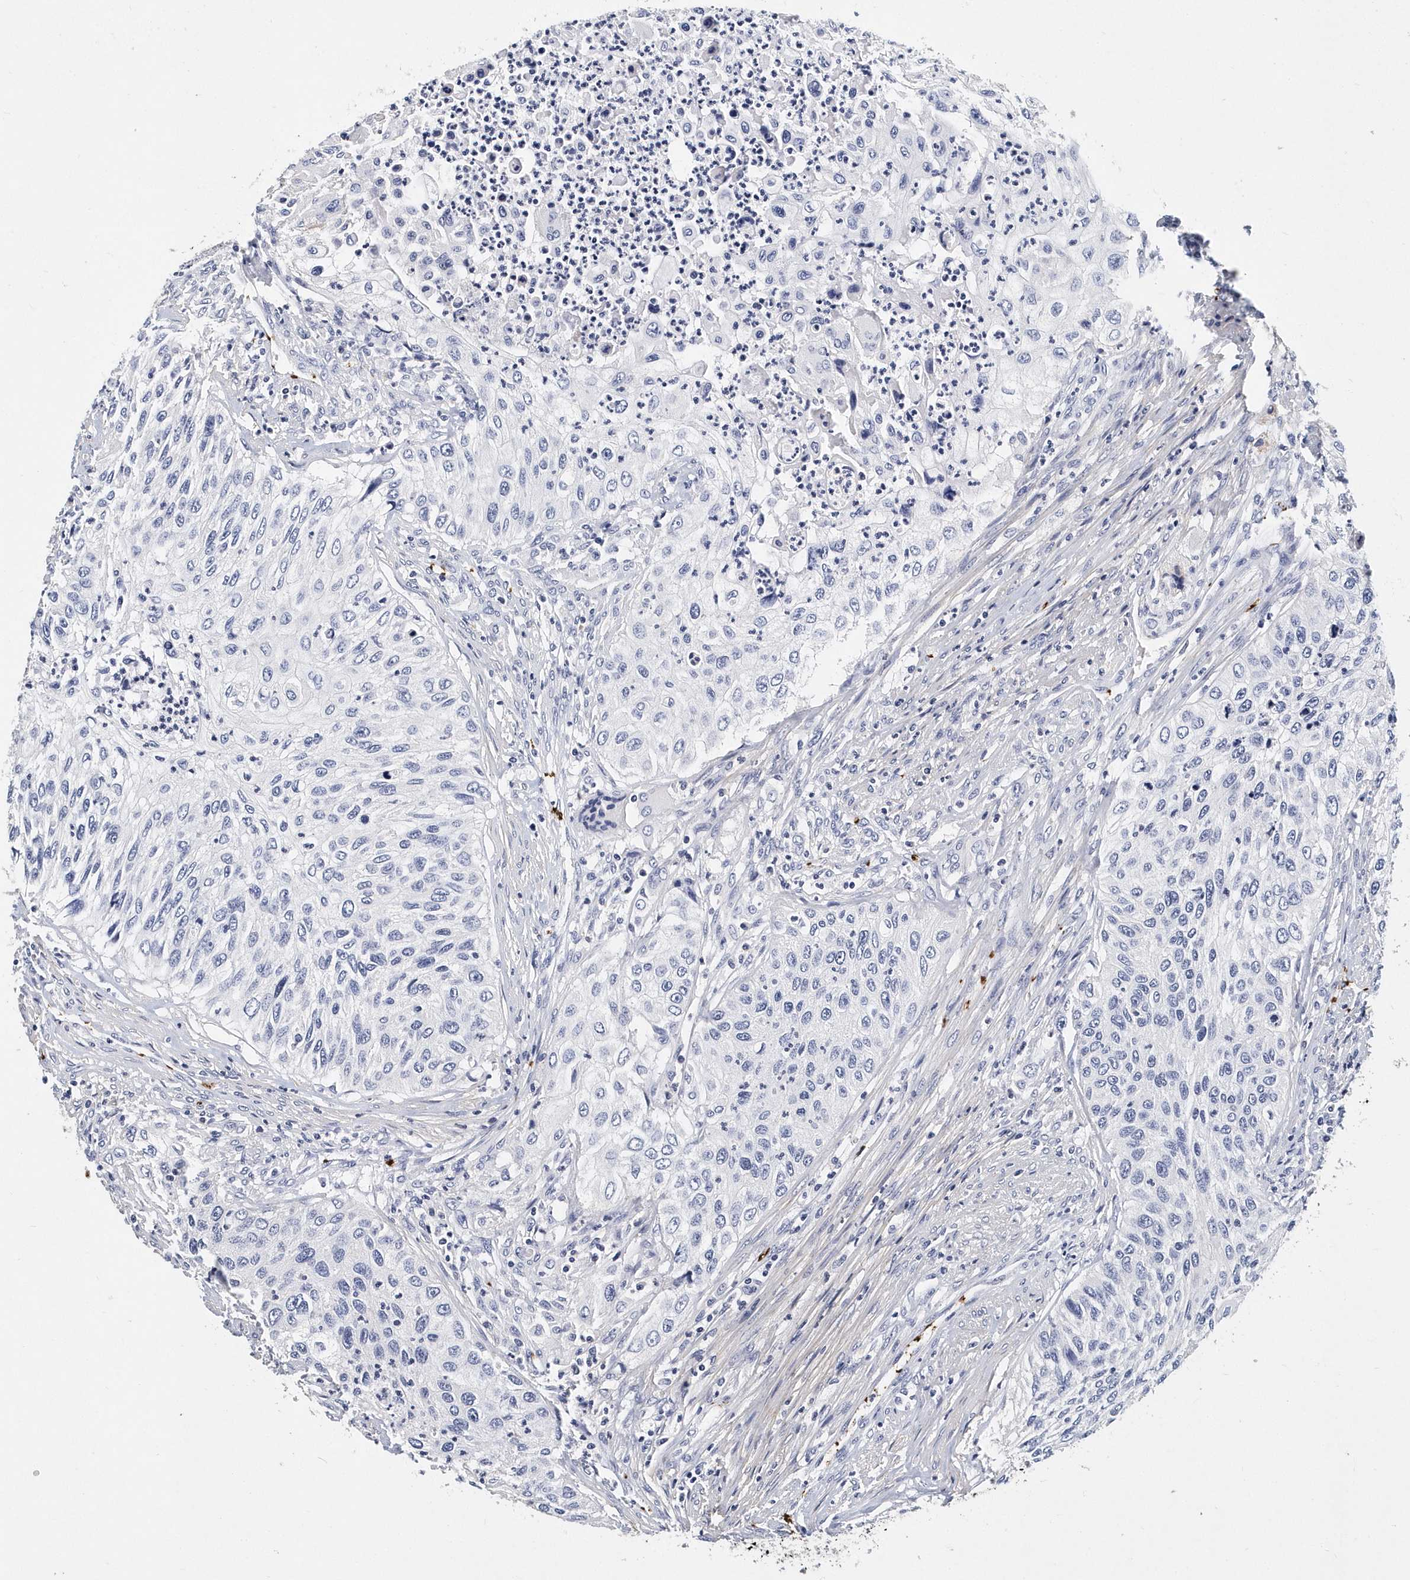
{"staining": {"intensity": "negative", "quantity": "none", "location": "none"}, "tissue": "urothelial cancer", "cell_type": "Tumor cells", "image_type": "cancer", "snomed": [{"axis": "morphology", "description": "Urothelial carcinoma, High grade"}, {"axis": "topography", "description": "Urinary bladder"}], "caption": "Immunohistochemical staining of human urothelial cancer demonstrates no significant staining in tumor cells.", "gene": "ITGA2B", "patient": {"sex": "female", "age": 60}}